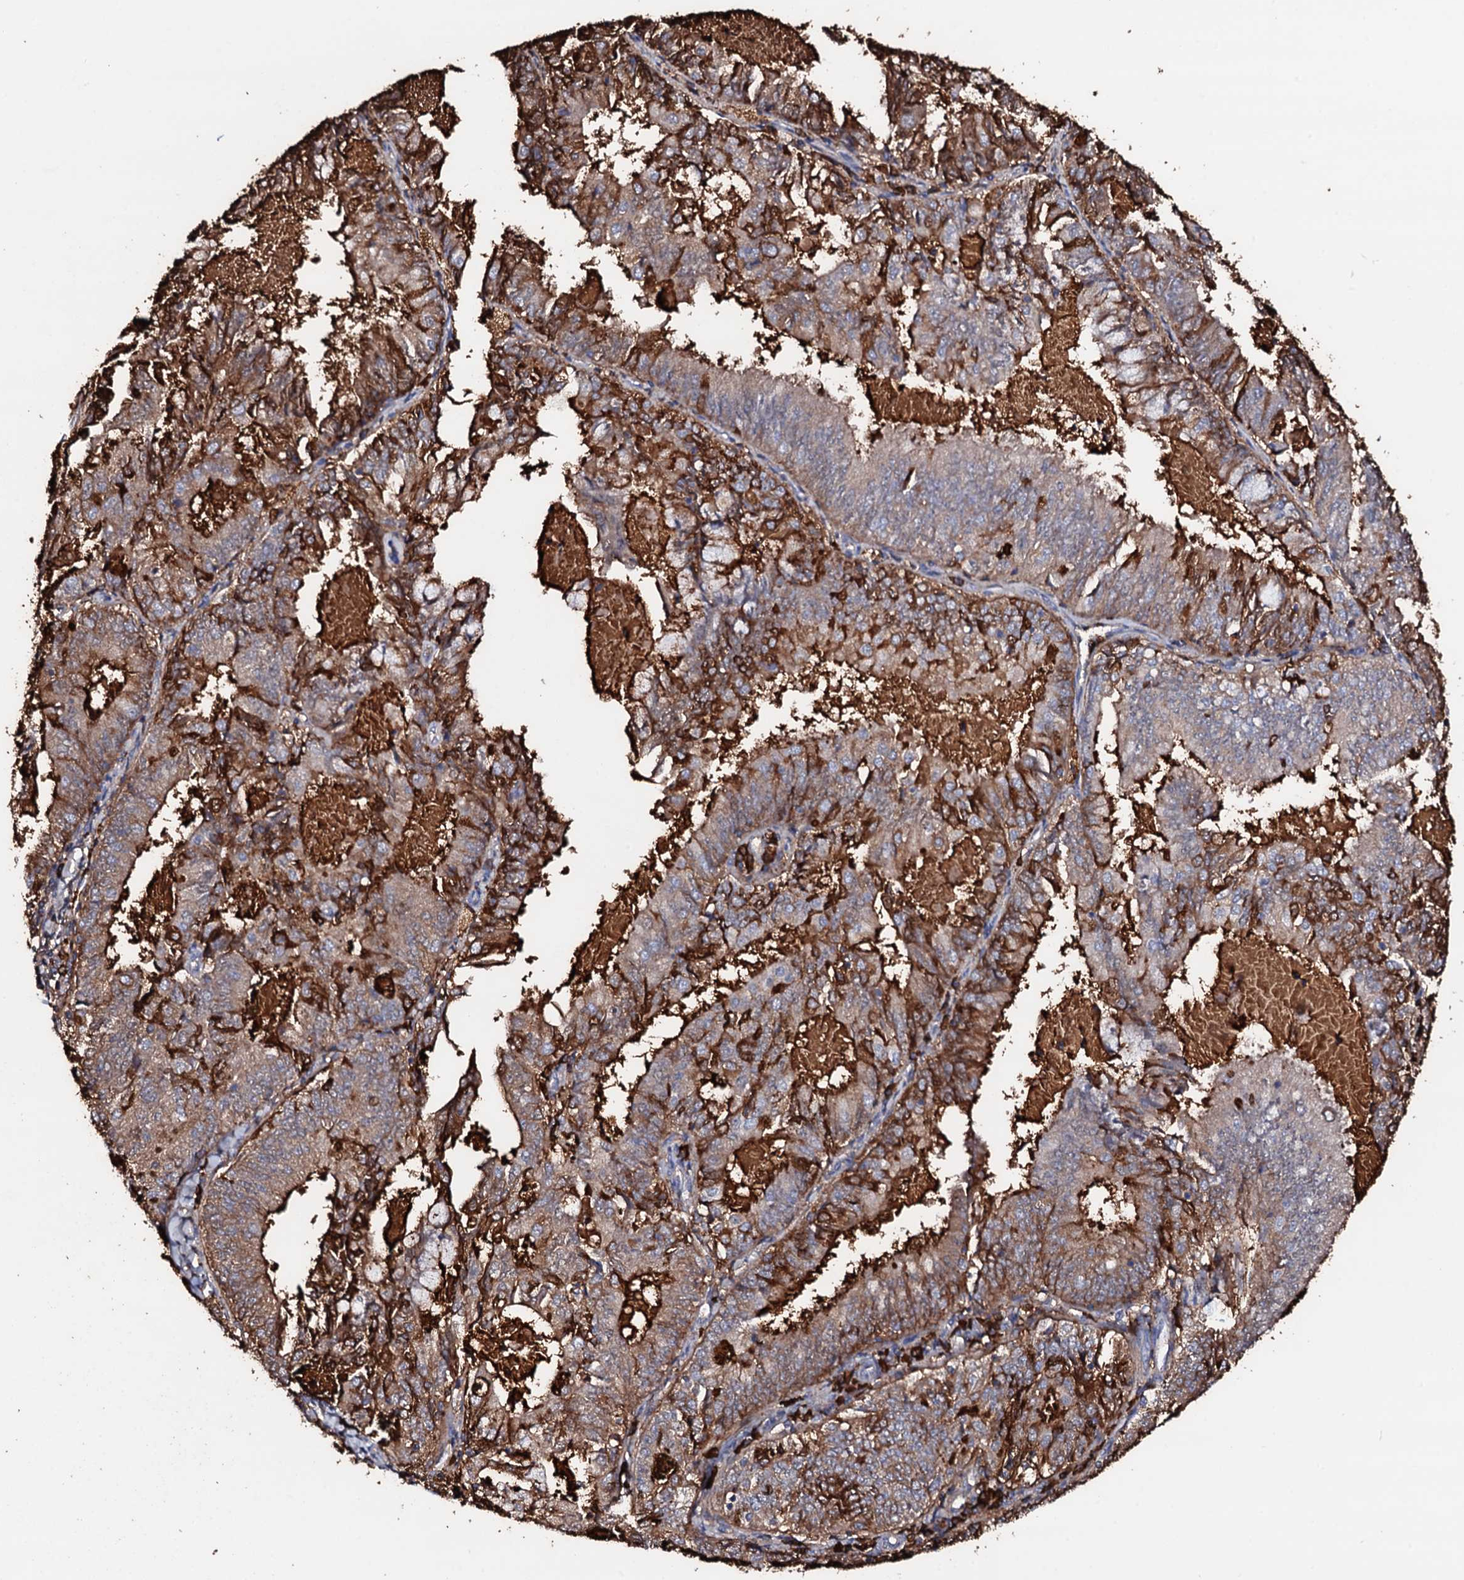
{"staining": {"intensity": "moderate", "quantity": ">75%", "location": "cytoplasmic/membranous"}, "tissue": "endometrial cancer", "cell_type": "Tumor cells", "image_type": "cancer", "snomed": [{"axis": "morphology", "description": "Adenocarcinoma, NOS"}, {"axis": "topography", "description": "Endometrium"}], "caption": "Adenocarcinoma (endometrial) stained for a protein displays moderate cytoplasmic/membranous positivity in tumor cells.", "gene": "TCAF2", "patient": {"sex": "female", "age": 57}}